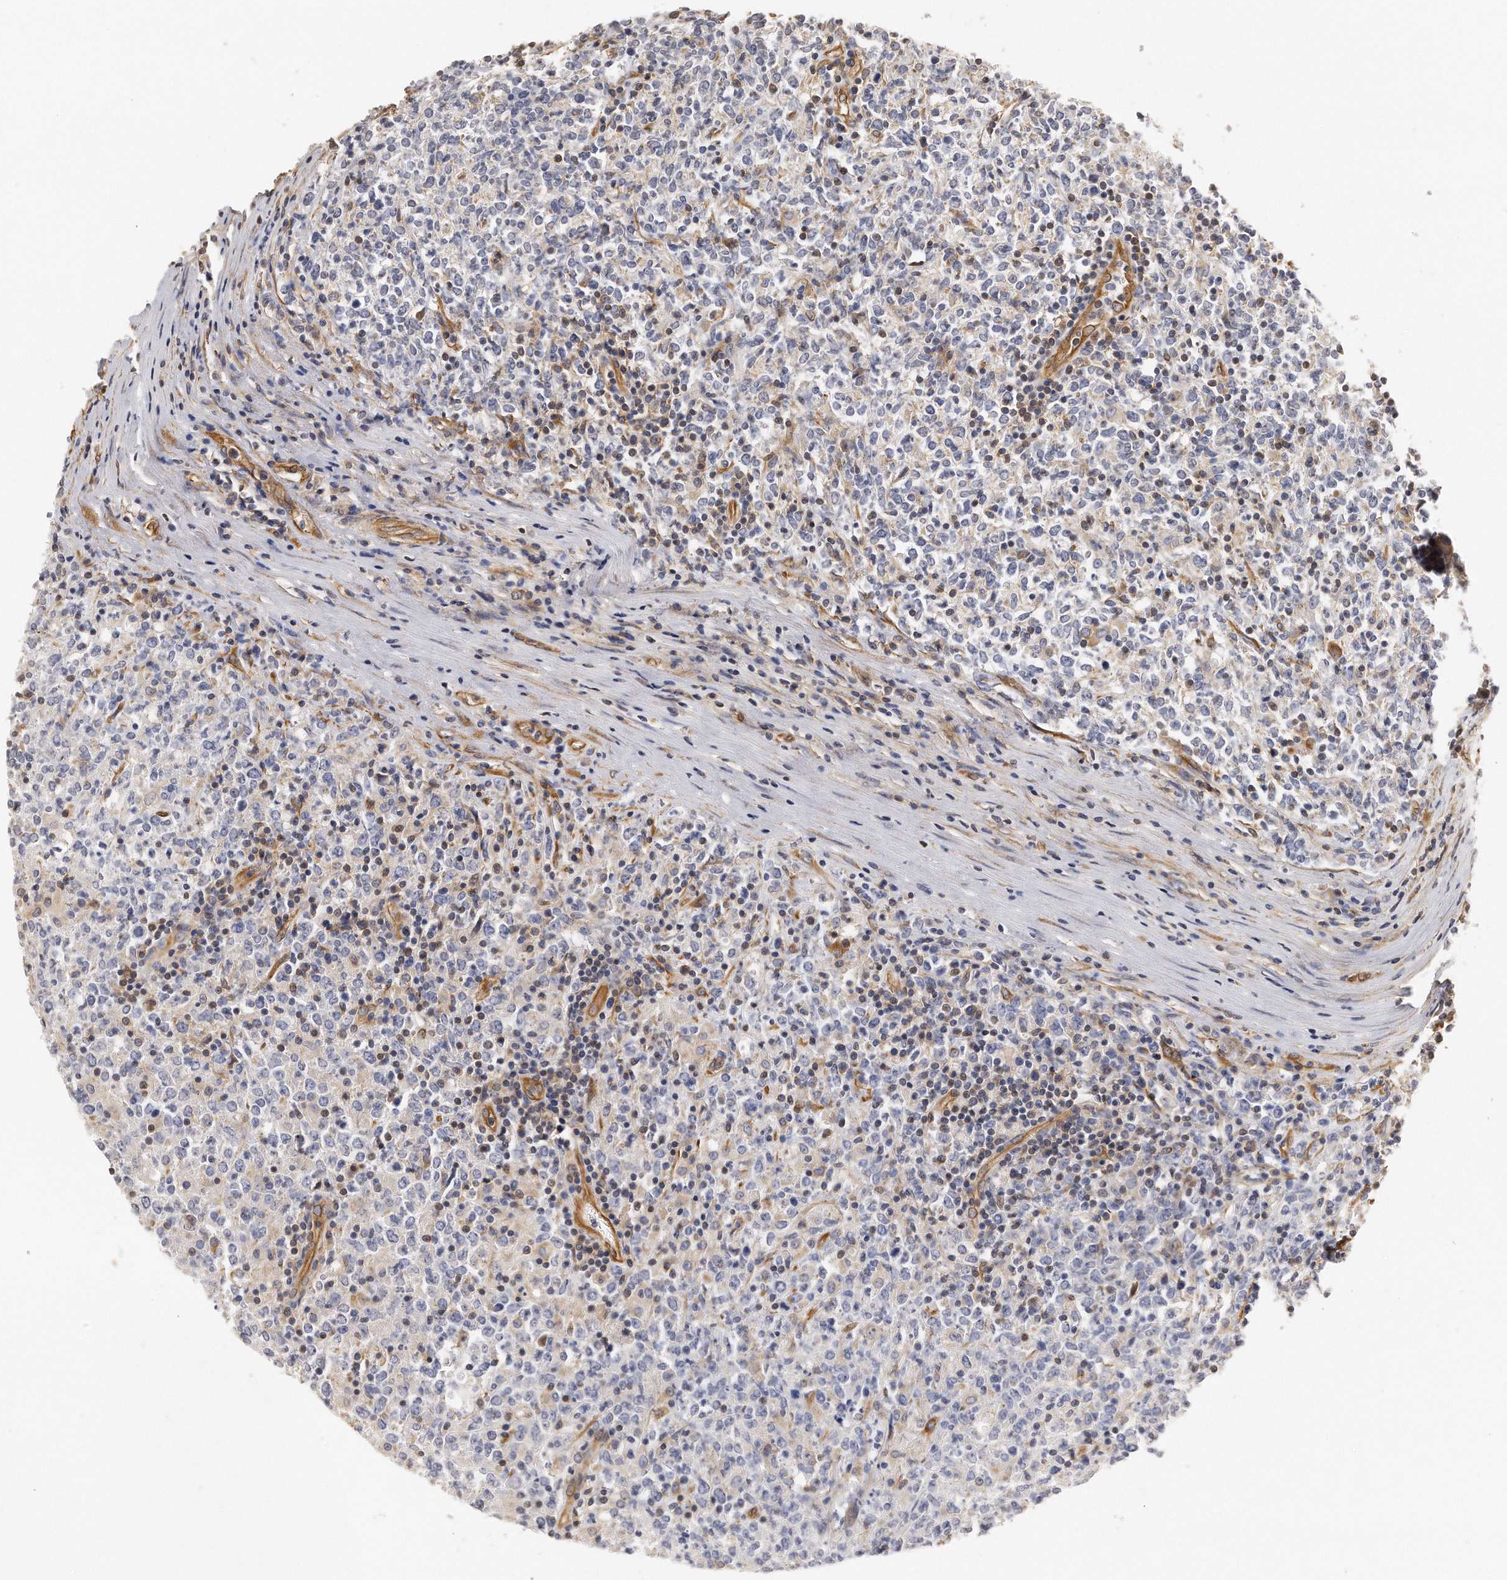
{"staining": {"intensity": "negative", "quantity": "none", "location": "none"}, "tissue": "lymphoma", "cell_type": "Tumor cells", "image_type": "cancer", "snomed": [{"axis": "morphology", "description": "Malignant lymphoma, non-Hodgkin's type, High grade"}, {"axis": "topography", "description": "Lymph node"}], "caption": "The IHC micrograph has no significant staining in tumor cells of lymphoma tissue.", "gene": "CHST7", "patient": {"sex": "female", "age": 84}}